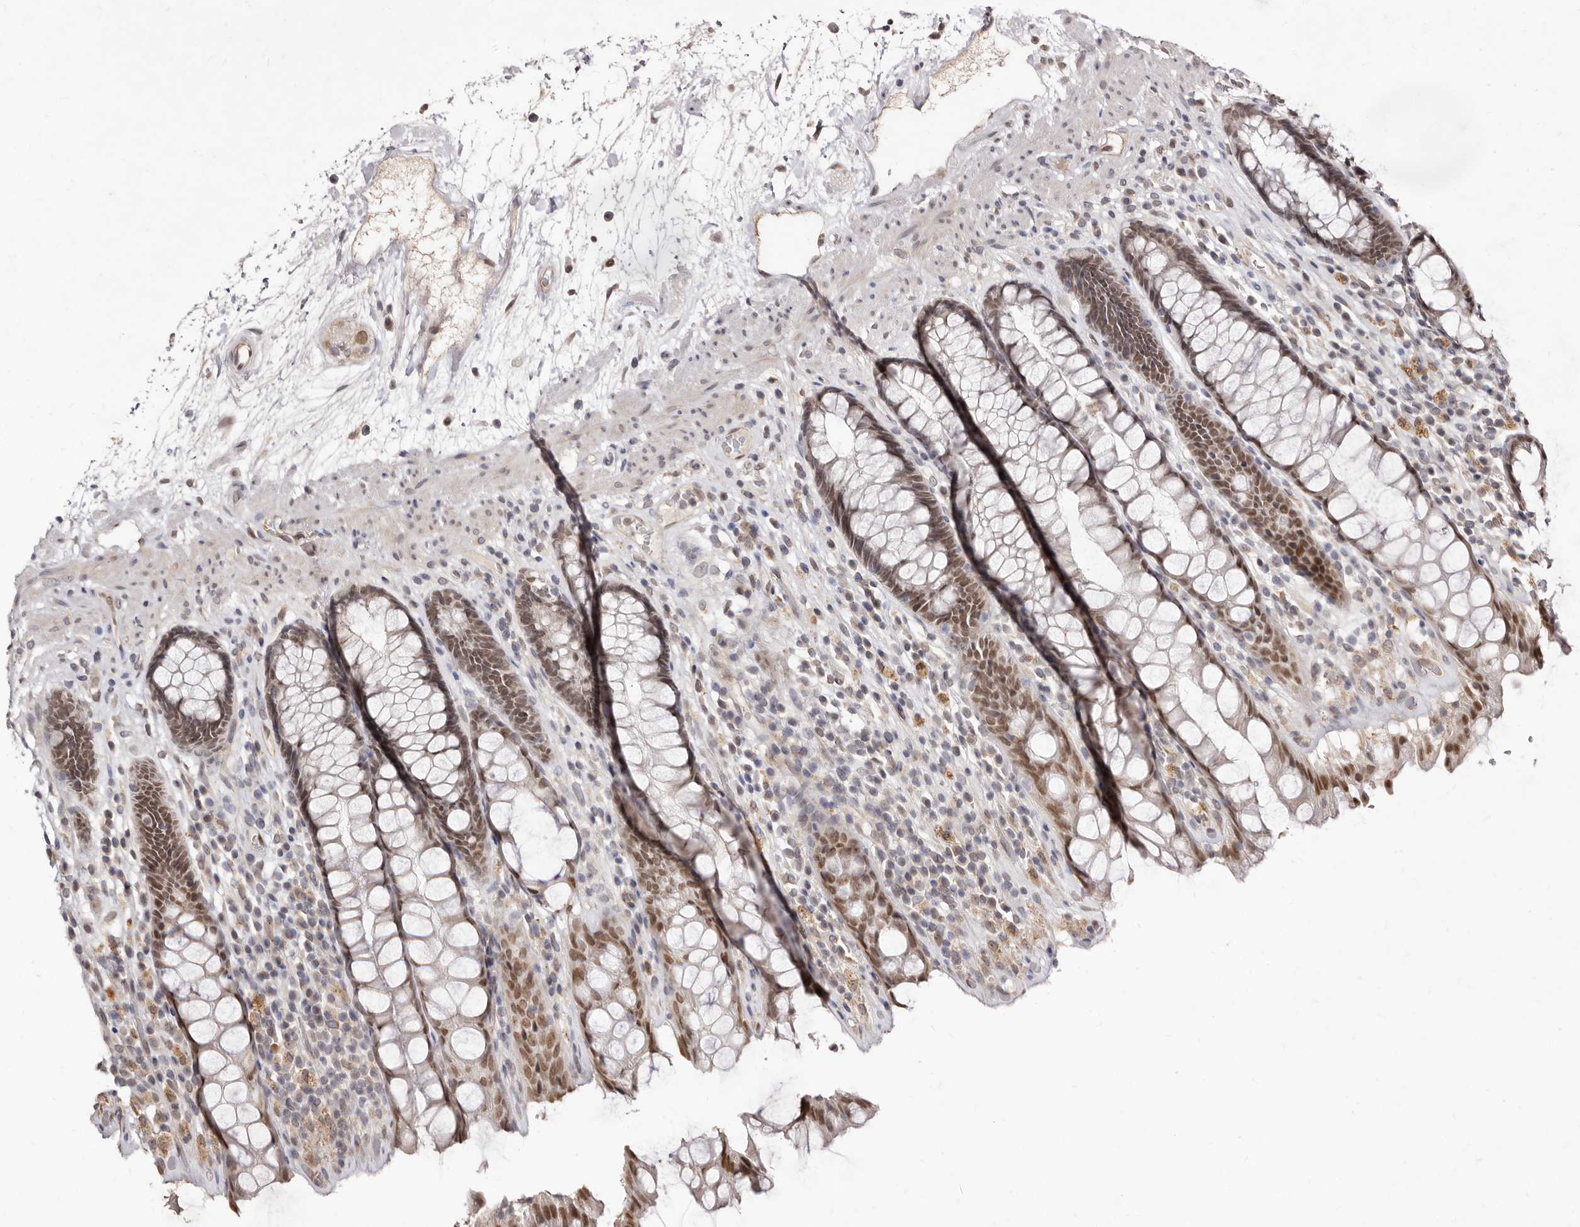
{"staining": {"intensity": "moderate", "quantity": ">75%", "location": "nuclear"}, "tissue": "rectum", "cell_type": "Glandular cells", "image_type": "normal", "snomed": [{"axis": "morphology", "description": "Normal tissue, NOS"}, {"axis": "topography", "description": "Rectum"}], "caption": "The immunohistochemical stain labels moderate nuclear positivity in glandular cells of unremarkable rectum.", "gene": "LCORL", "patient": {"sex": "male", "age": 64}}